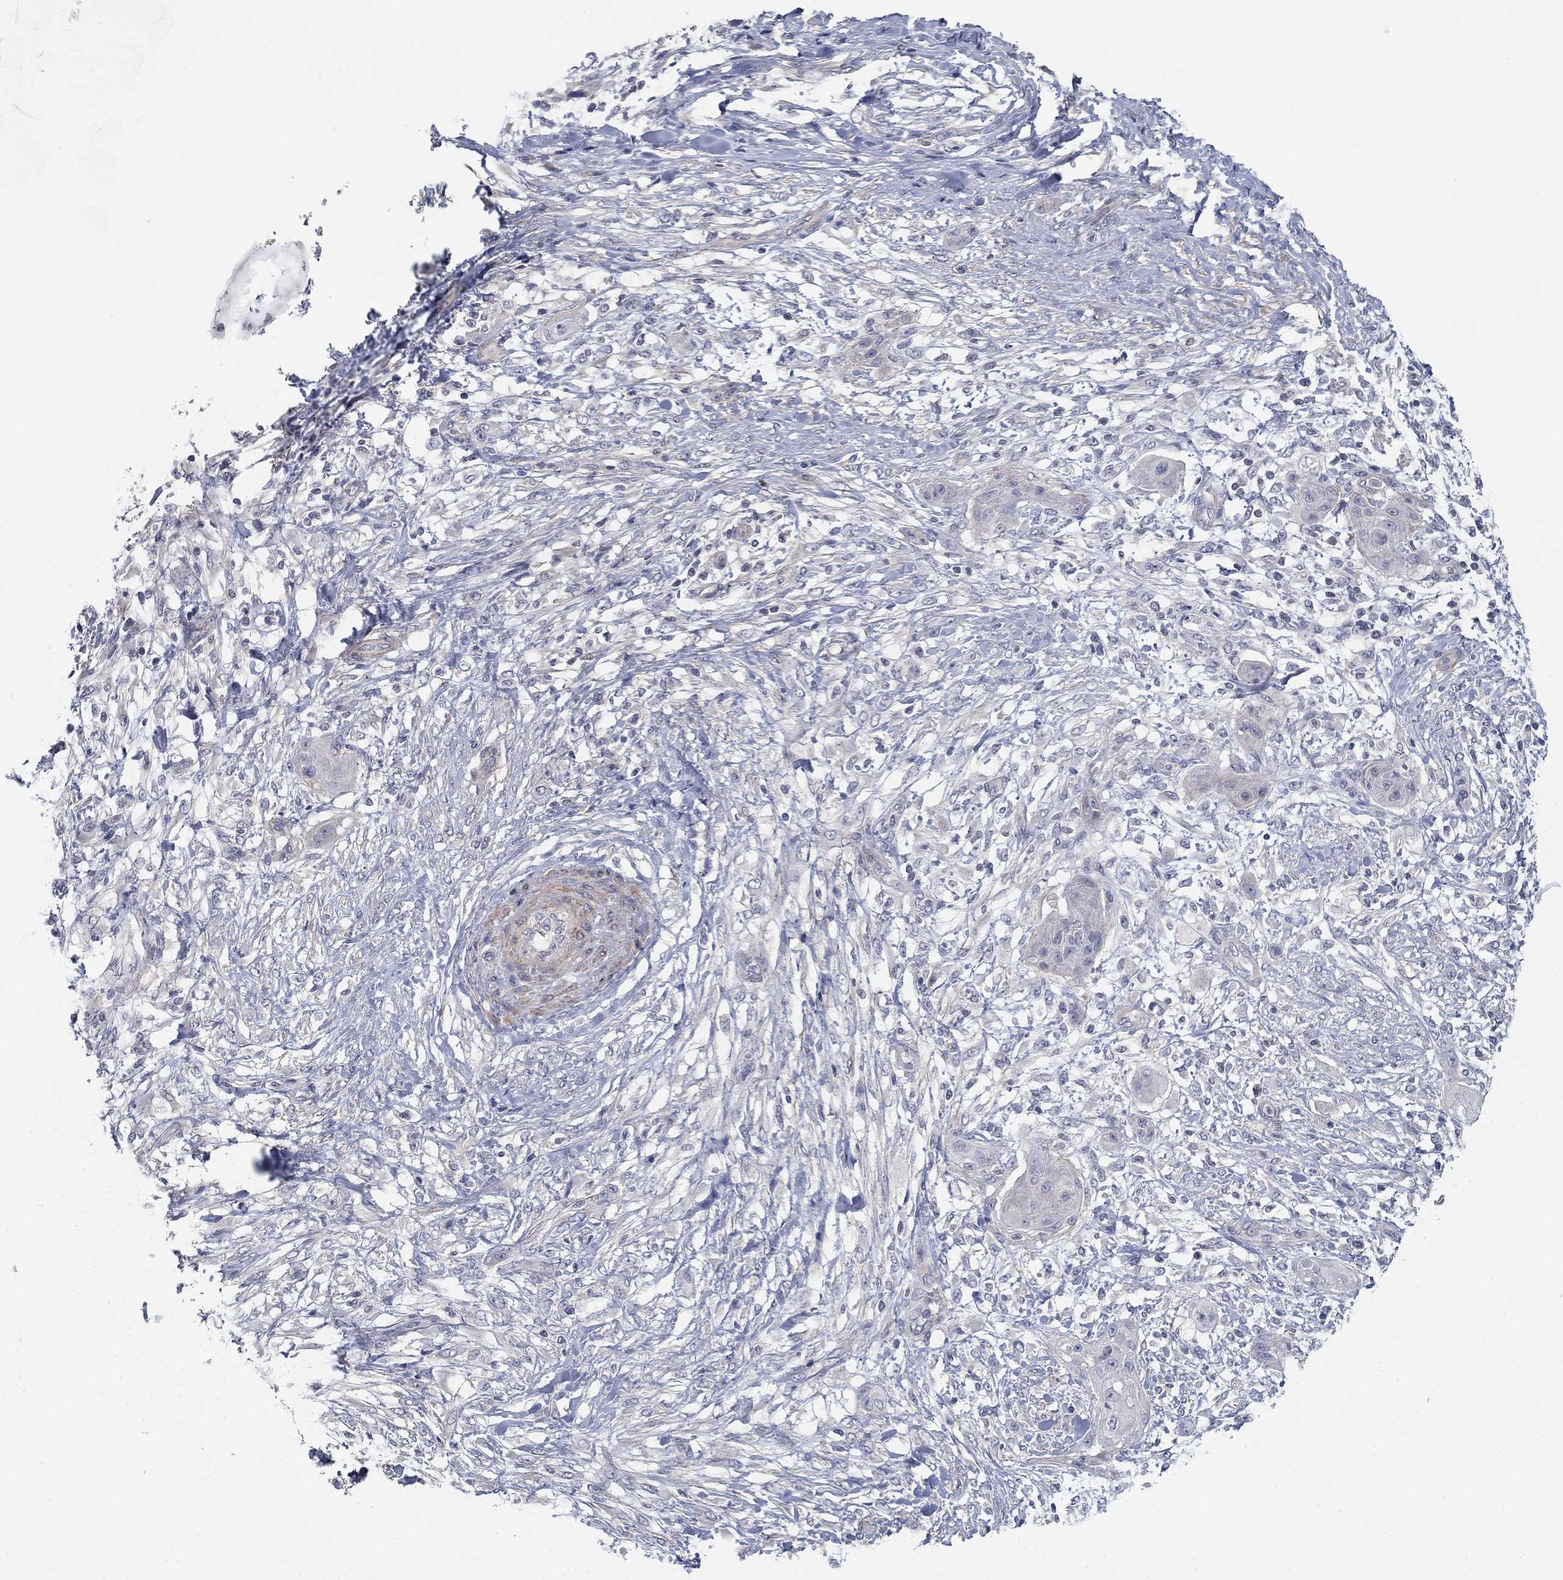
{"staining": {"intensity": "negative", "quantity": "none", "location": "none"}, "tissue": "skin cancer", "cell_type": "Tumor cells", "image_type": "cancer", "snomed": [{"axis": "morphology", "description": "Squamous cell carcinoma, NOS"}, {"axis": "topography", "description": "Skin"}], "caption": "Protein analysis of skin cancer displays no significant staining in tumor cells.", "gene": "GRK7", "patient": {"sex": "male", "age": 62}}